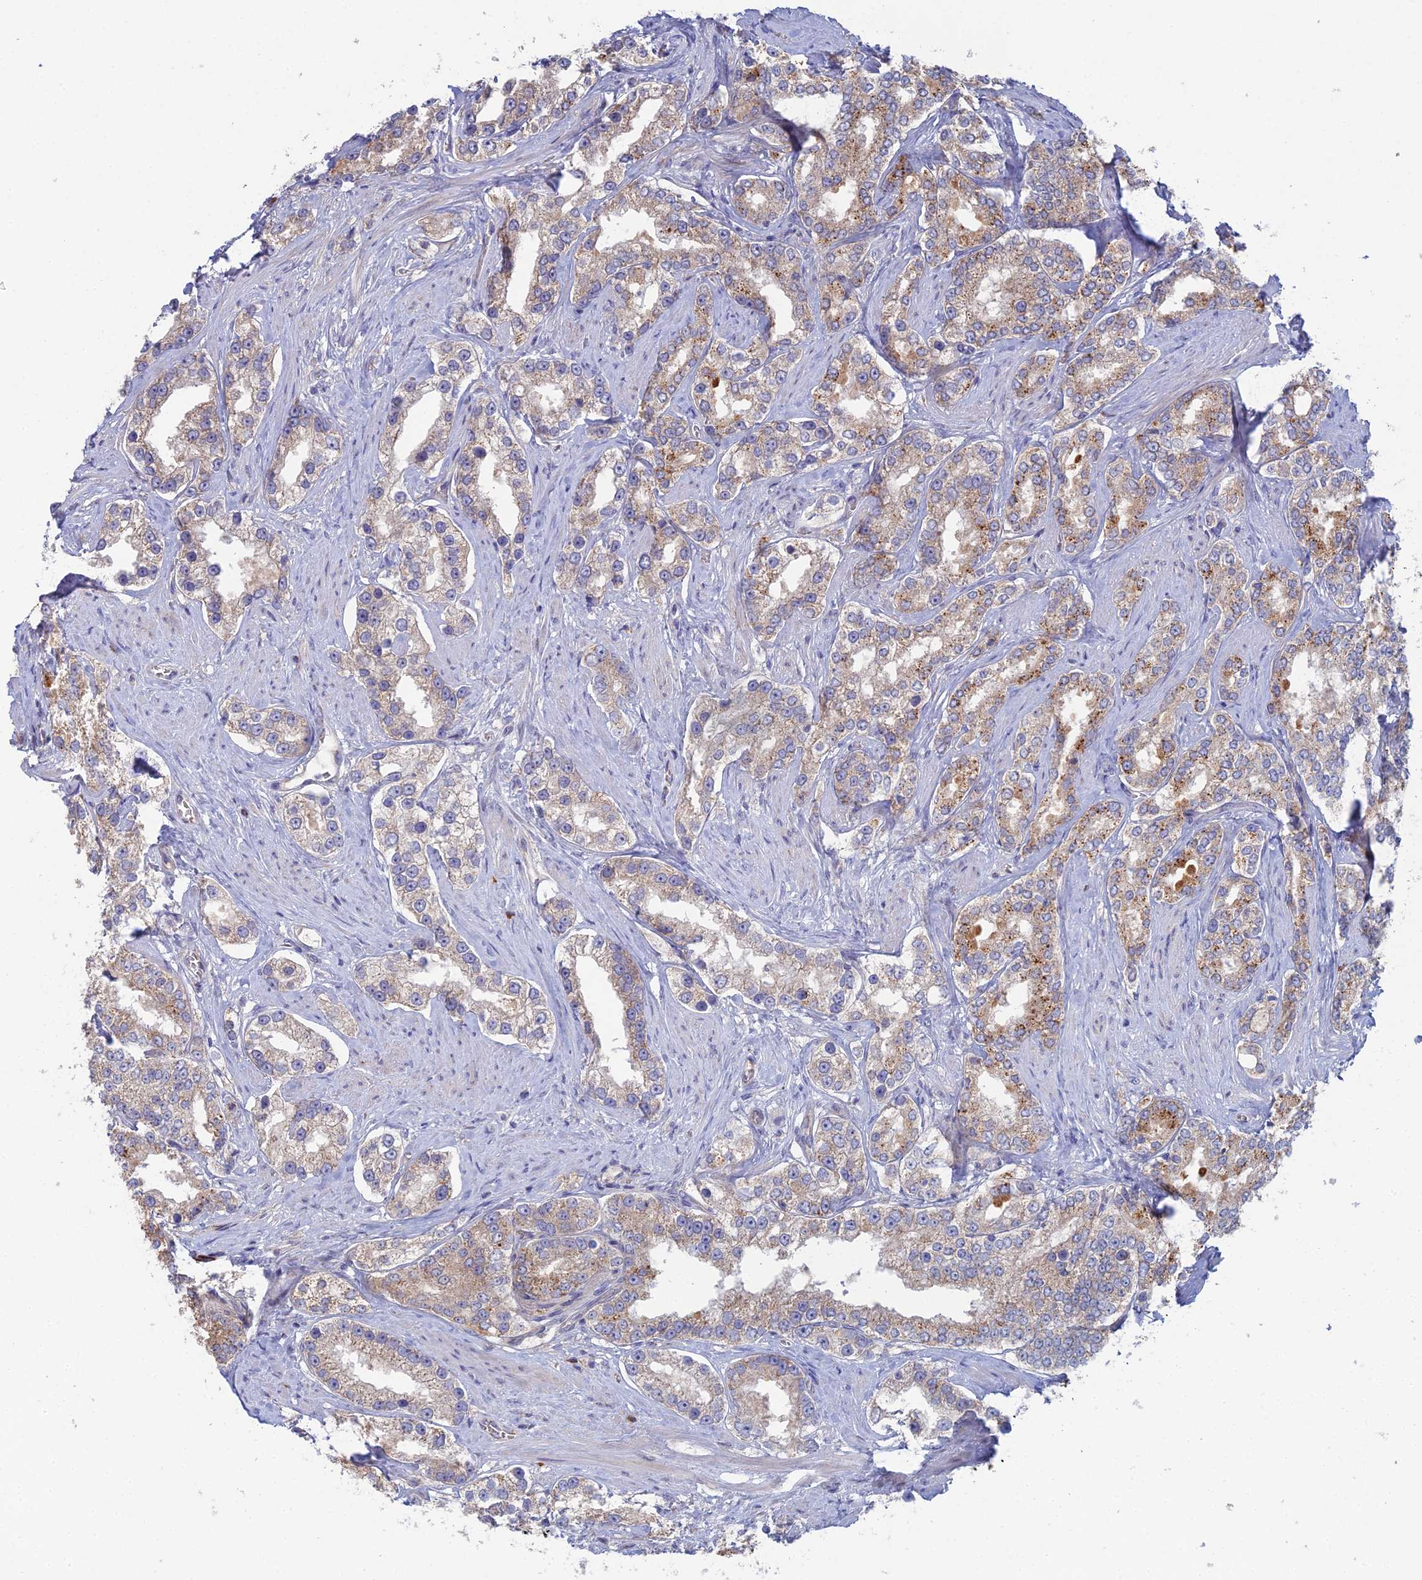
{"staining": {"intensity": "moderate", "quantity": "25%-75%", "location": "cytoplasmic/membranous"}, "tissue": "prostate cancer", "cell_type": "Tumor cells", "image_type": "cancer", "snomed": [{"axis": "morphology", "description": "Normal tissue, NOS"}, {"axis": "morphology", "description": "Adenocarcinoma, High grade"}, {"axis": "topography", "description": "Prostate"}], "caption": "An immunohistochemistry micrograph of tumor tissue is shown. Protein staining in brown labels moderate cytoplasmic/membranous positivity in high-grade adenocarcinoma (prostate) within tumor cells.", "gene": "ARL16", "patient": {"sex": "male", "age": 83}}